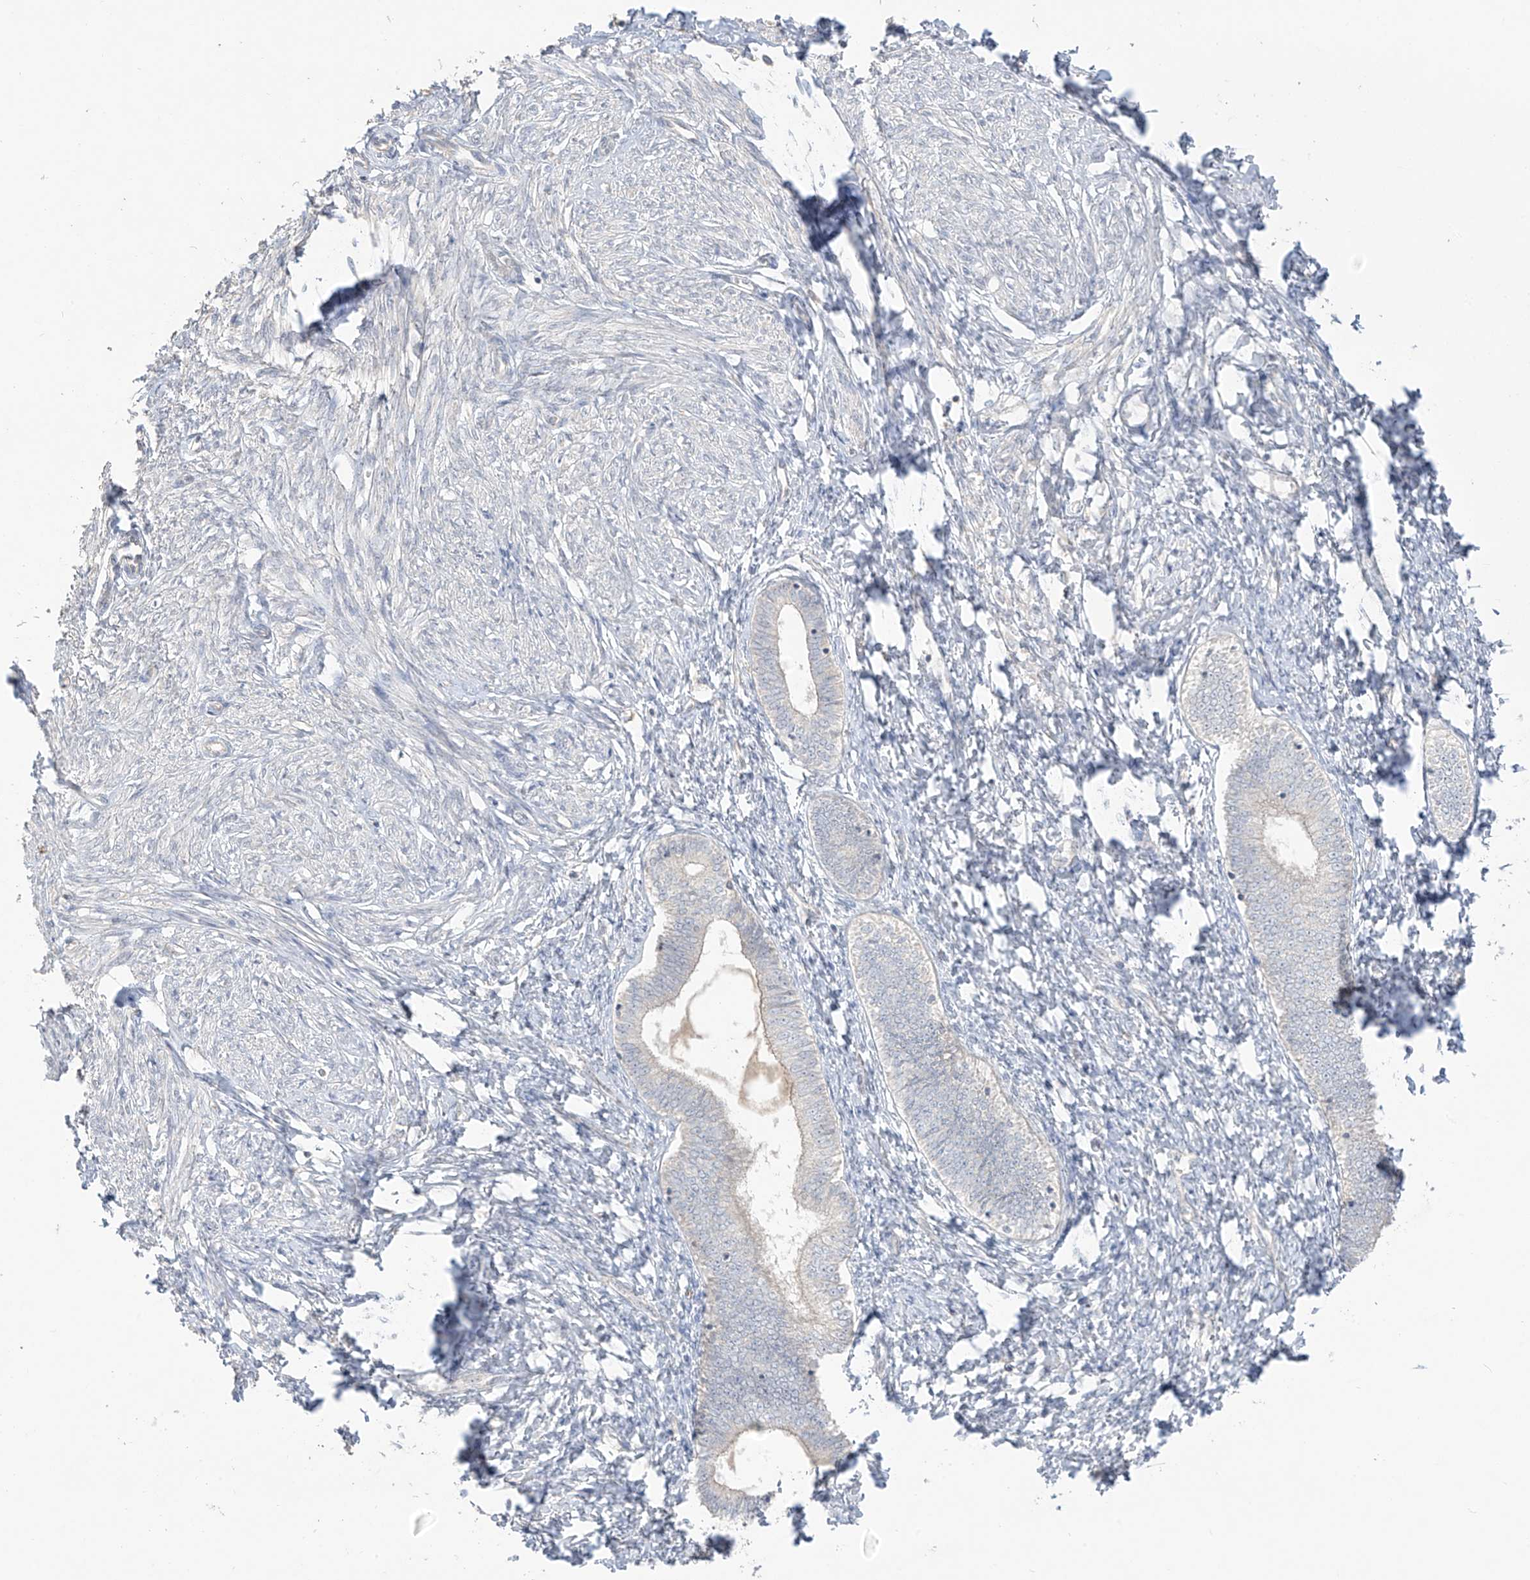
{"staining": {"intensity": "negative", "quantity": "none", "location": "none"}, "tissue": "endometrium", "cell_type": "Cells in endometrial stroma", "image_type": "normal", "snomed": [{"axis": "morphology", "description": "Normal tissue, NOS"}, {"axis": "topography", "description": "Endometrium"}], "caption": "An immunohistochemistry (IHC) micrograph of normal endometrium is shown. There is no staining in cells in endometrial stroma of endometrium.", "gene": "ANGEL2", "patient": {"sex": "female", "age": 72}}